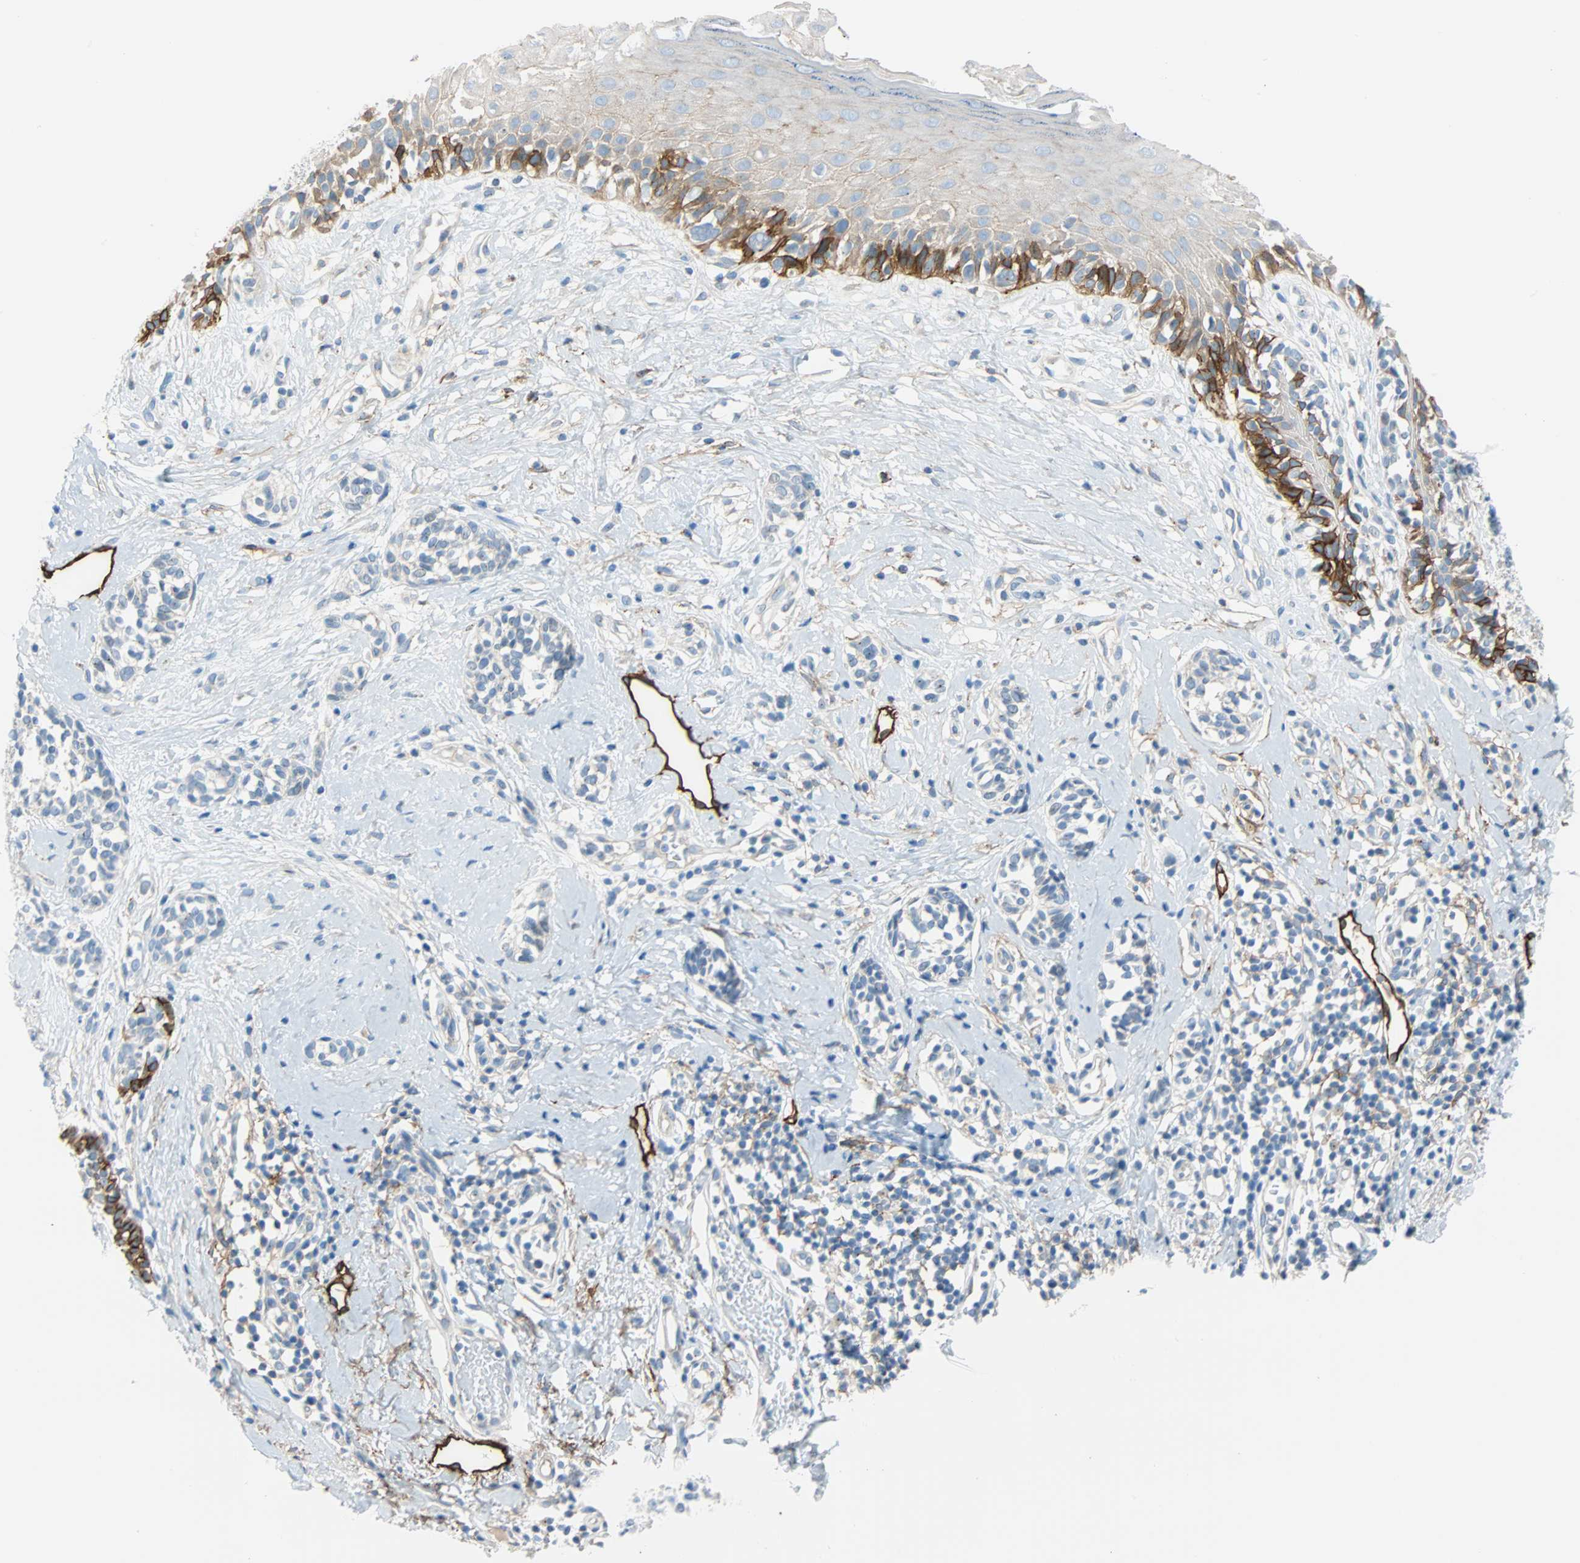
{"staining": {"intensity": "strong", "quantity": "<25%", "location": "cytoplasmic/membranous"}, "tissue": "melanoma", "cell_type": "Tumor cells", "image_type": "cancer", "snomed": [{"axis": "morphology", "description": "Malignant melanoma, NOS"}, {"axis": "topography", "description": "Skin"}], "caption": "Tumor cells show medium levels of strong cytoplasmic/membranous expression in about <25% of cells in human malignant melanoma. The protein of interest is shown in brown color, while the nuclei are stained blue.", "gene": "PDPN", "patient": {"sex": "male", "age": 64}}